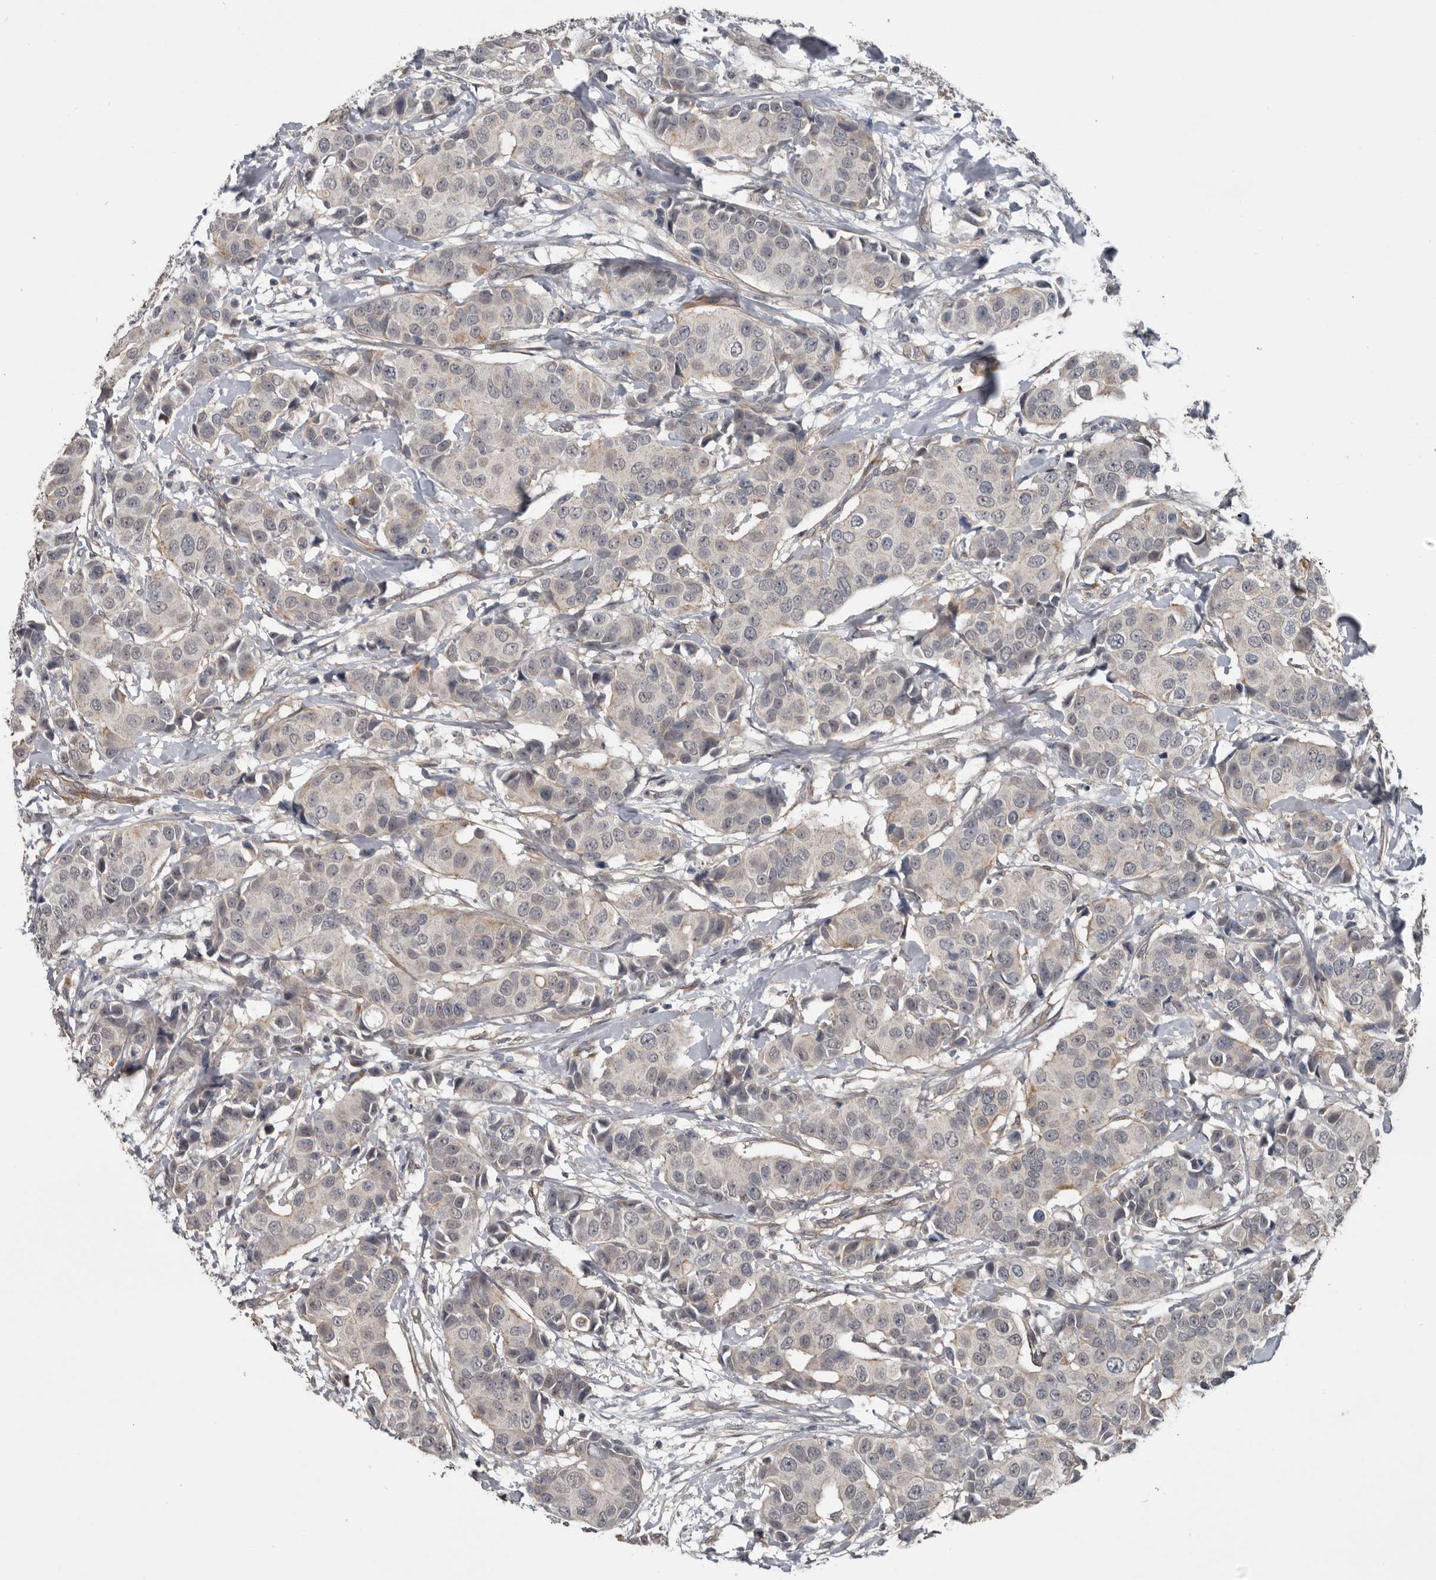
{"staining": {"intensity": "negative", "quantity": "none", "location": "none"}, "tissue": "breast cancer", "cell_type": "Tumor cells", "image_type": "cancer", "snomed": [{"axis": "morphology", "description": "Normal tissue, NOS"}, {"axis": "morphology", "description": "Duct carcinoma"}, {"axis": "topography", "description": "Breast"}], "caption": "Tumor cells show no significant staining in breast infiltrating ductal carcinoma.", "gene": "C1orf216", "patient": {"sex": "female", "age": 39}}